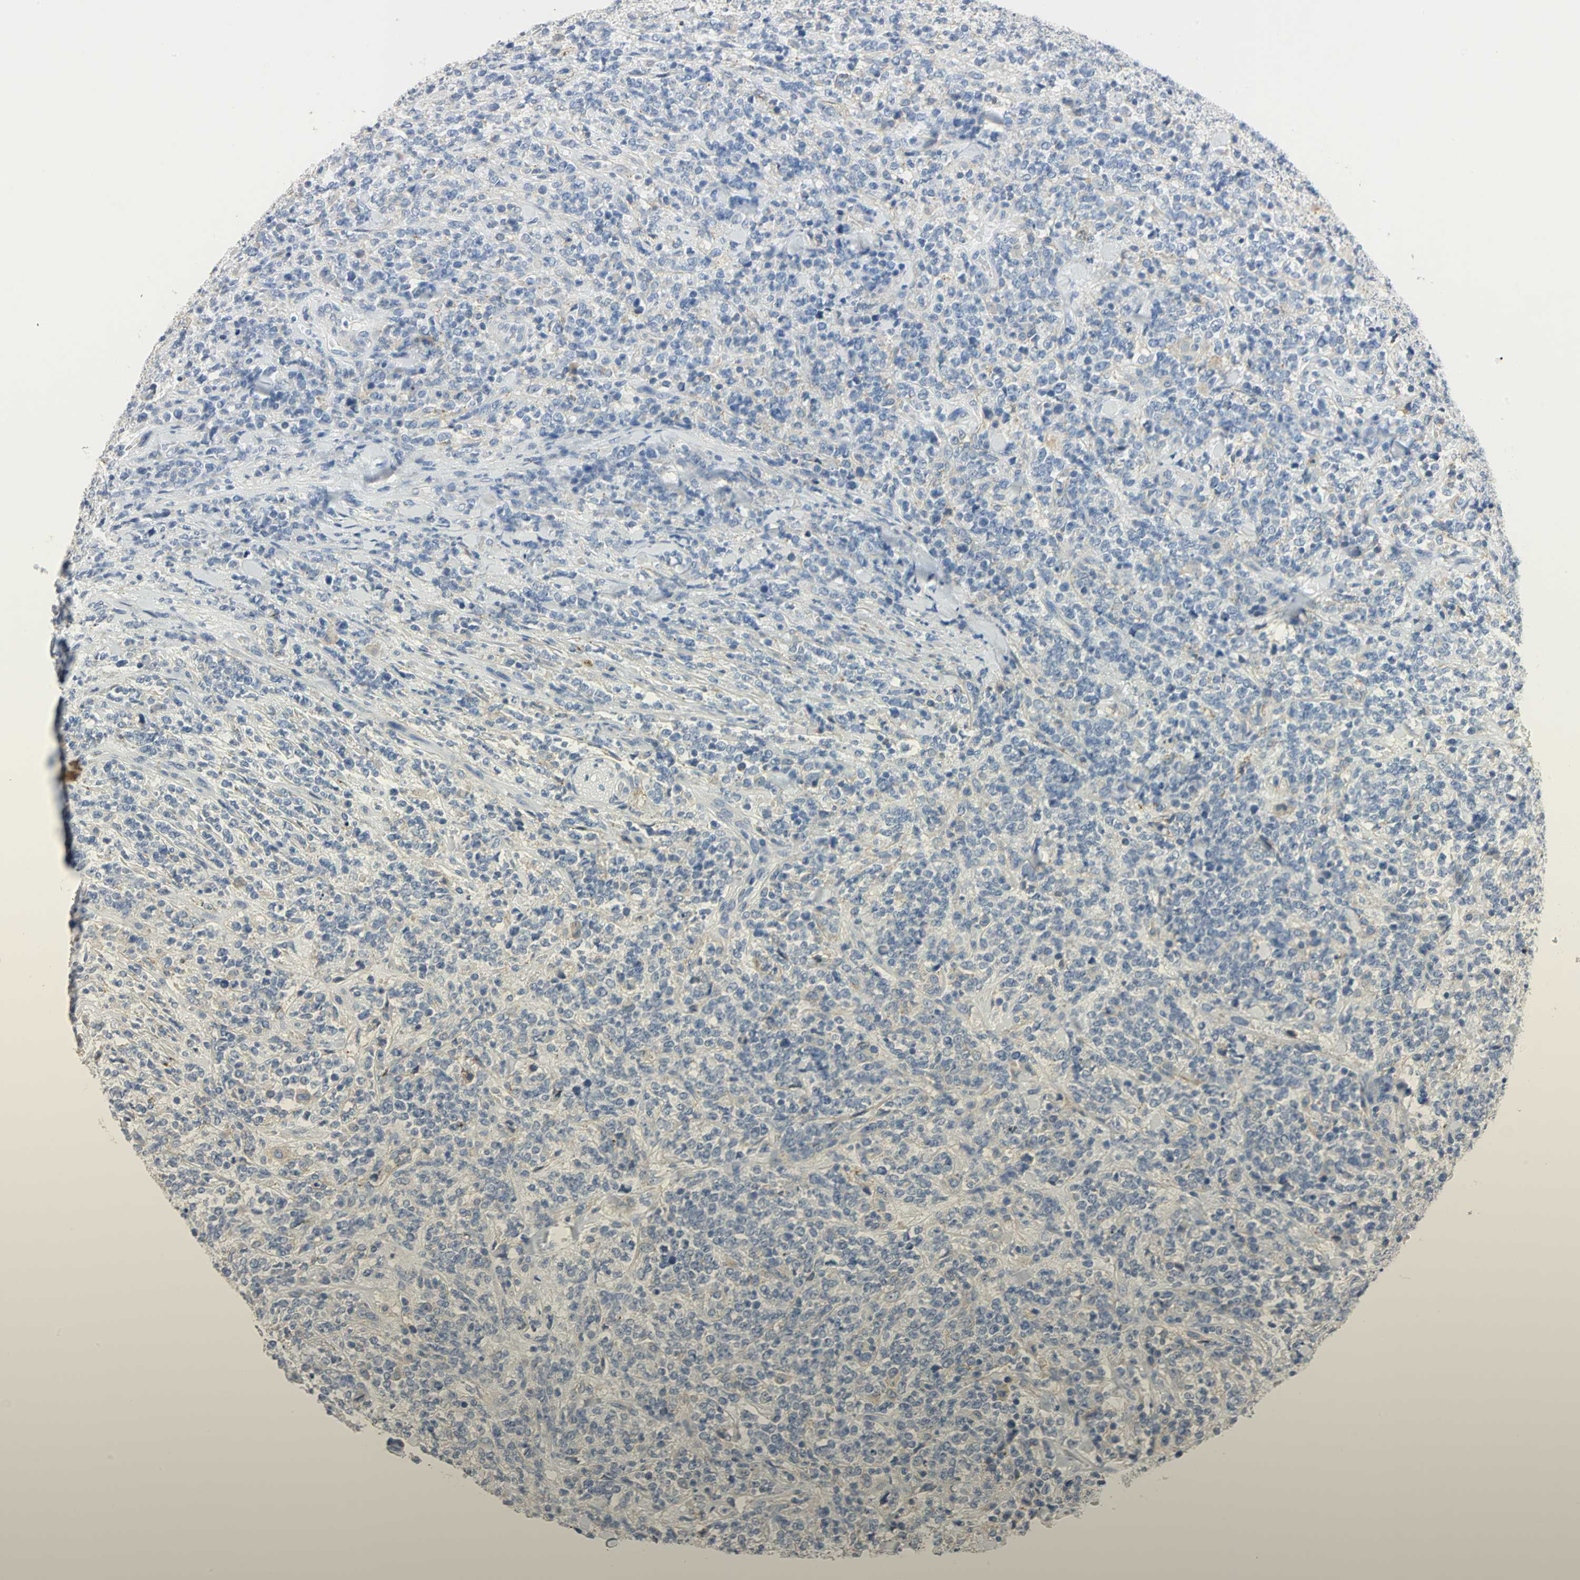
{"staining": {"intensity": "negative", "quantity": "none", "location": "none"}, "tissue": "lymphoma", "cell_type": "Tumor cells", "image_type": "cancer", "snomed": [{"axis": "morphology", "description": "Malignant lymphoma, non-Hodgkin's type, High grade"}, {"axis": "topography", "description": "Soft tissue"}], "caption": "Tumor cells are negative for brown protein staining in lymphoma.", "gene": "ANXA4", "patient": {"sex": "male", "age": 18}}